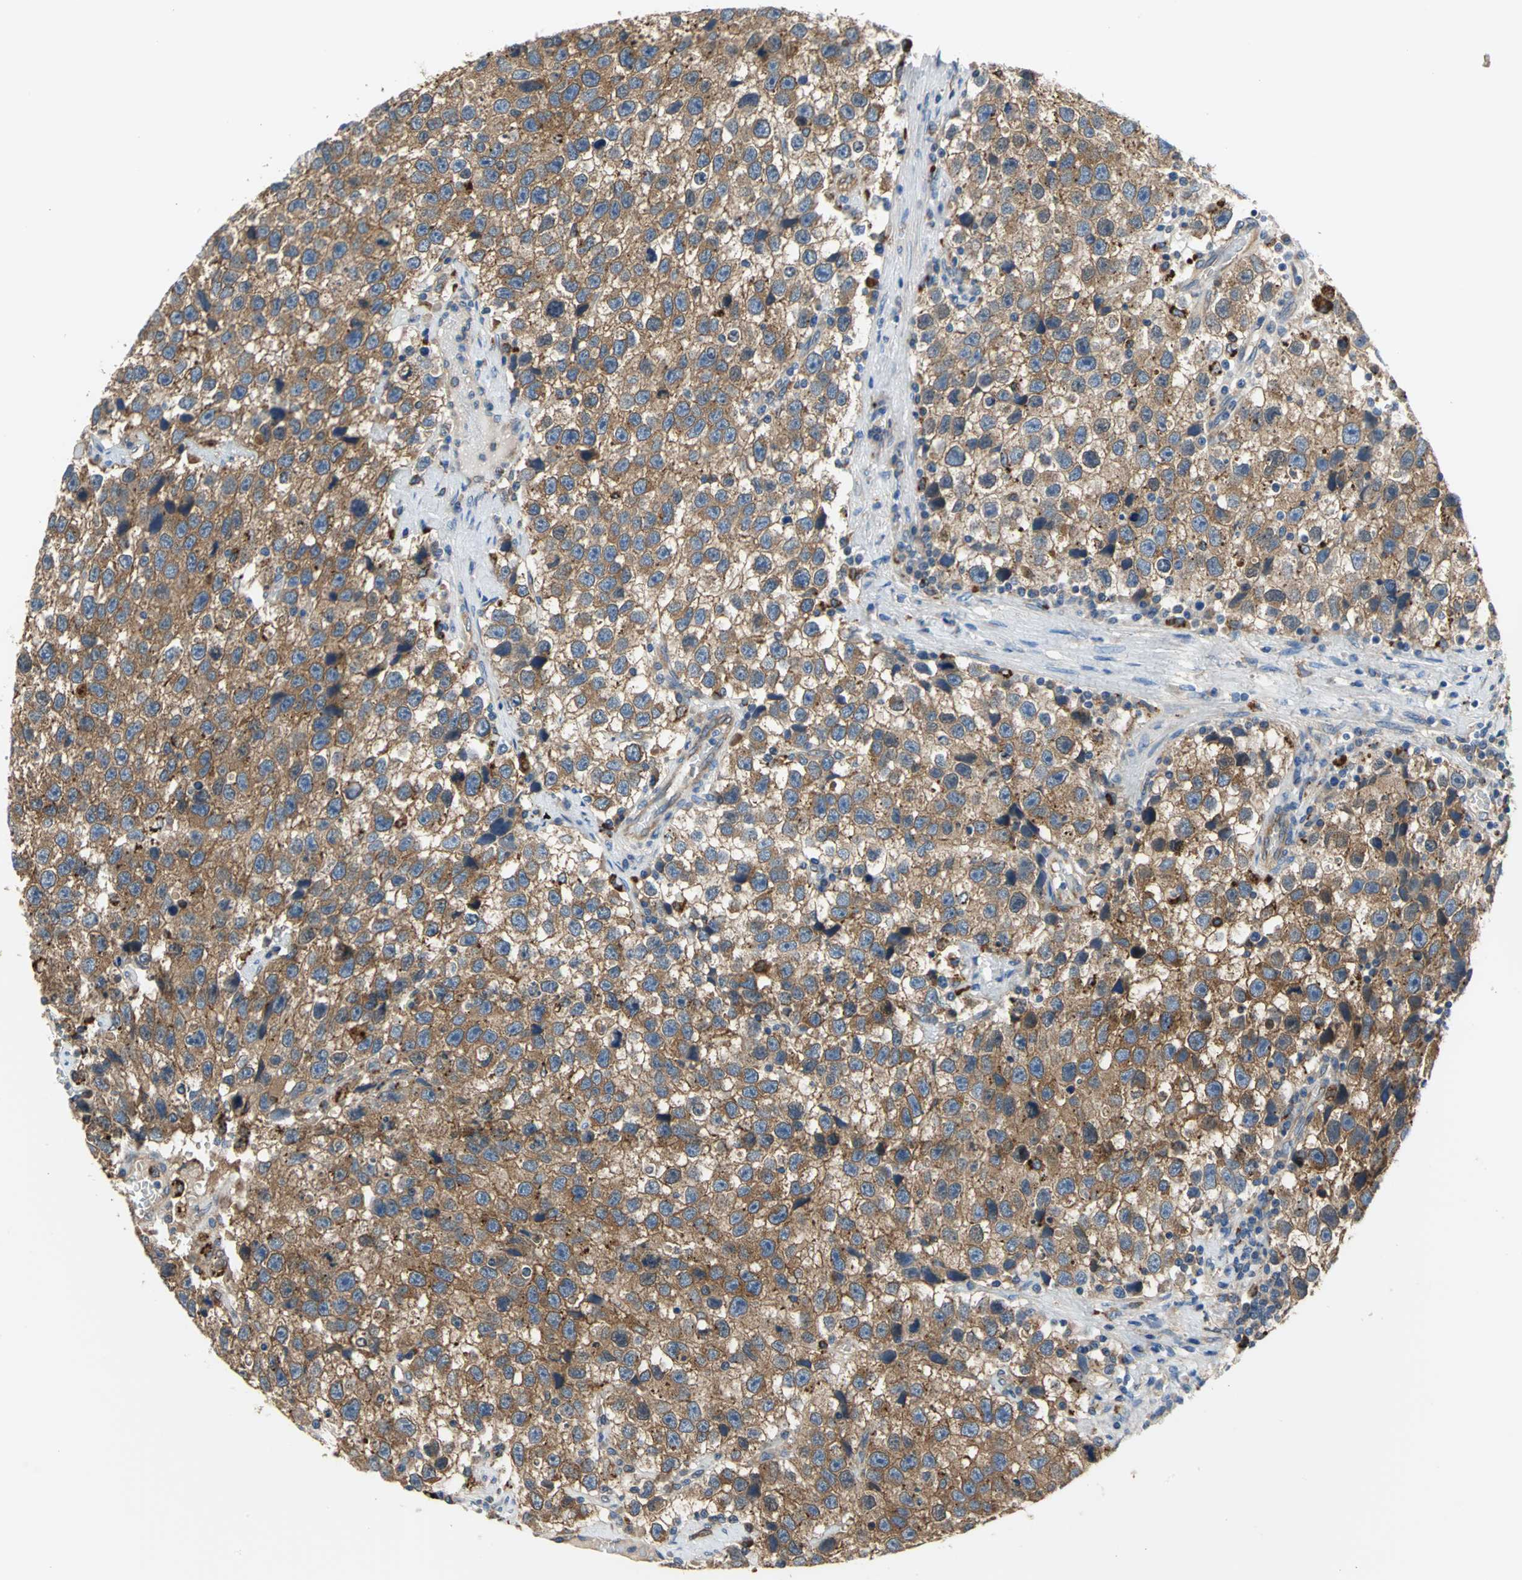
{"staining": {"intensity": "strong", "quantity": ">75%", "location": "cytoplasmic/membranous"}, "tissue": "testis cancer", "cell_type": "Tumor cells", "image_type": "cancer", "snomed": [{"axis": "morphology", "description": "Seminoma, NOS"}, {"axis": "topography", "description": "Testis"}], "caption": "Immunohistochemical staining of human testis cancer displays high levels of strong cytoplasmic/membranous staining in approximately >75% of tumor cells.", "gene": "DIAPH2", "patient": {"sex": "male", "age": 33}}